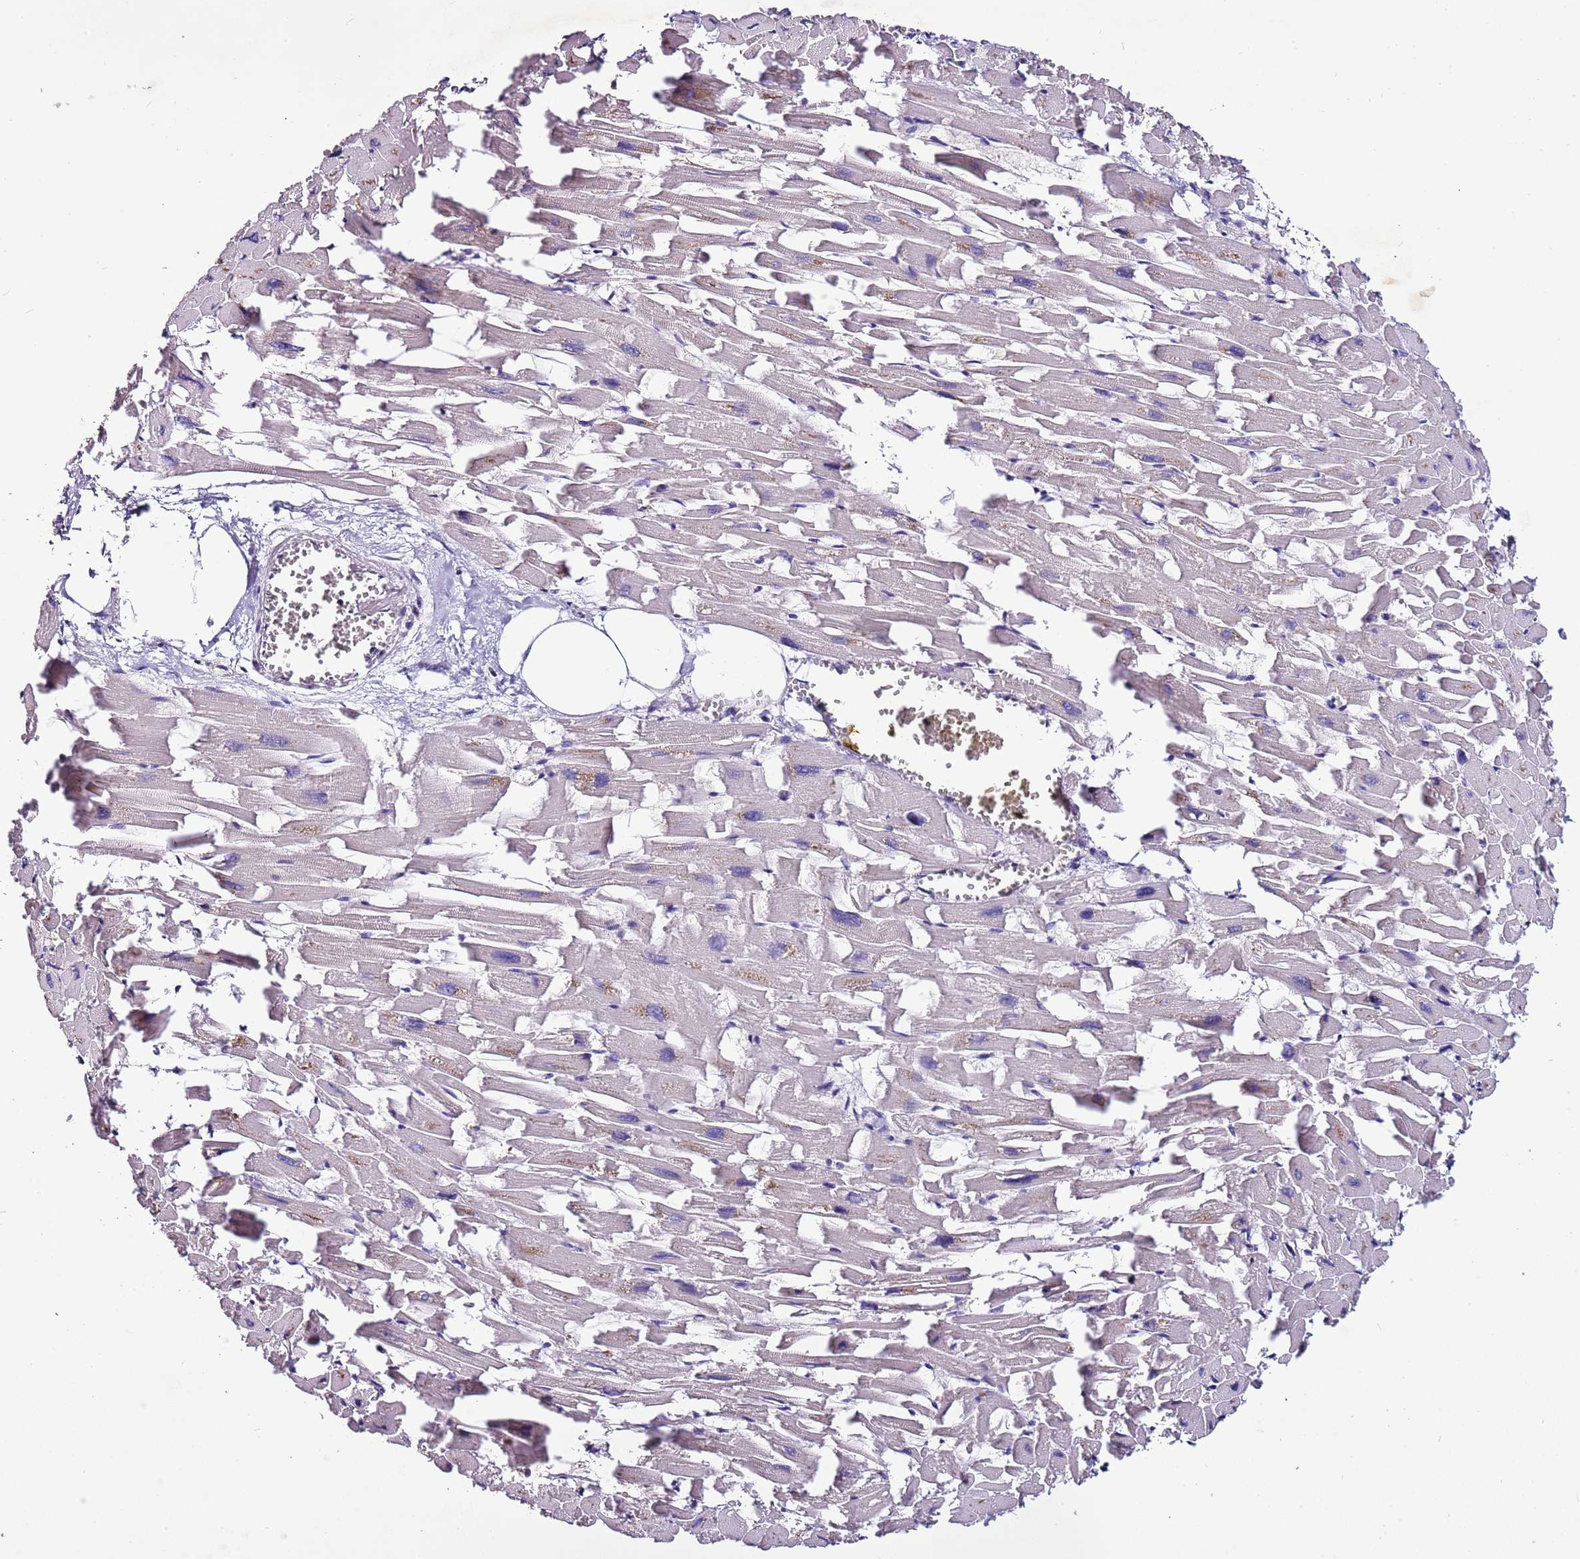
{"staining": {"intensity": "weak", "quantity": "25%-75%", "location": "cytoplasmic/membranous"}, "tissue": "heart muscle", "cell_type": "Cardiomyocytes", "image_type": "normal", "snomed": [{"axis": "morphology", "description": "Normal tissue, NOS"}, {"axis": "topography", "description": "Heart"}], "caption": "Weak cytoplasmic/membranous staining is seen in about 25%-75% of cardiomyocytes in normal heart muscle.", "gene": "IGIP", "patient": {"sex": "female", "age": 64}}